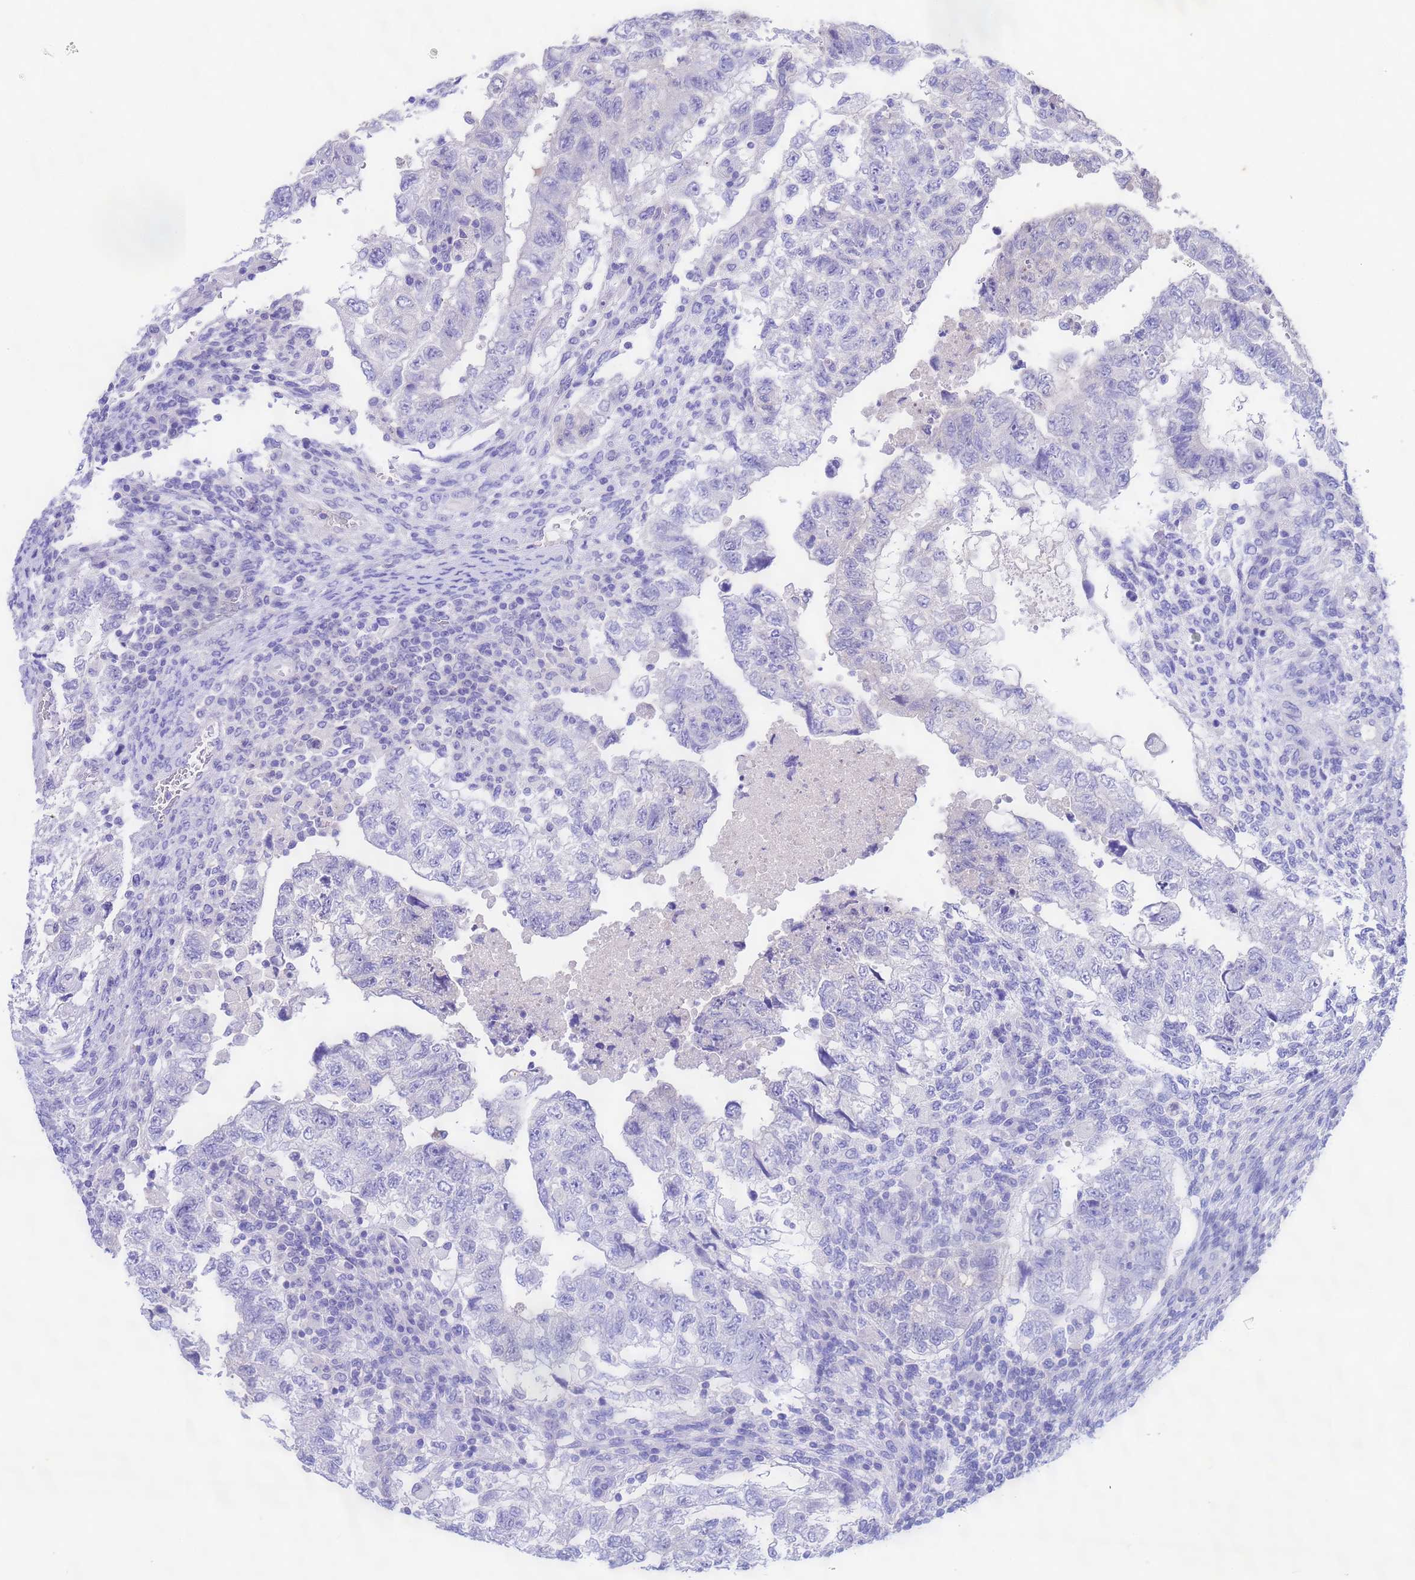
{"staining": {"intensity": "negative", "quantity": "none", "location": "none"}, "tissue": "testis cancer", "cell_type": "Tumor cells", "image_type": "cancer", "snomed": [{"axis": "morphology", "description": "Carcinoma, Embryonal, NOS"}, {"axis": "topography", "description": "Testis"}], "caption": "High power microscopy photomicrograph of an immunohistochemistry (IHC) photomicrograph of testis embryonal carcinoma, revealing no significant positivity in tumor cells.", "gene": "USP38", "patient": {"sex": "male", "age": 36}}